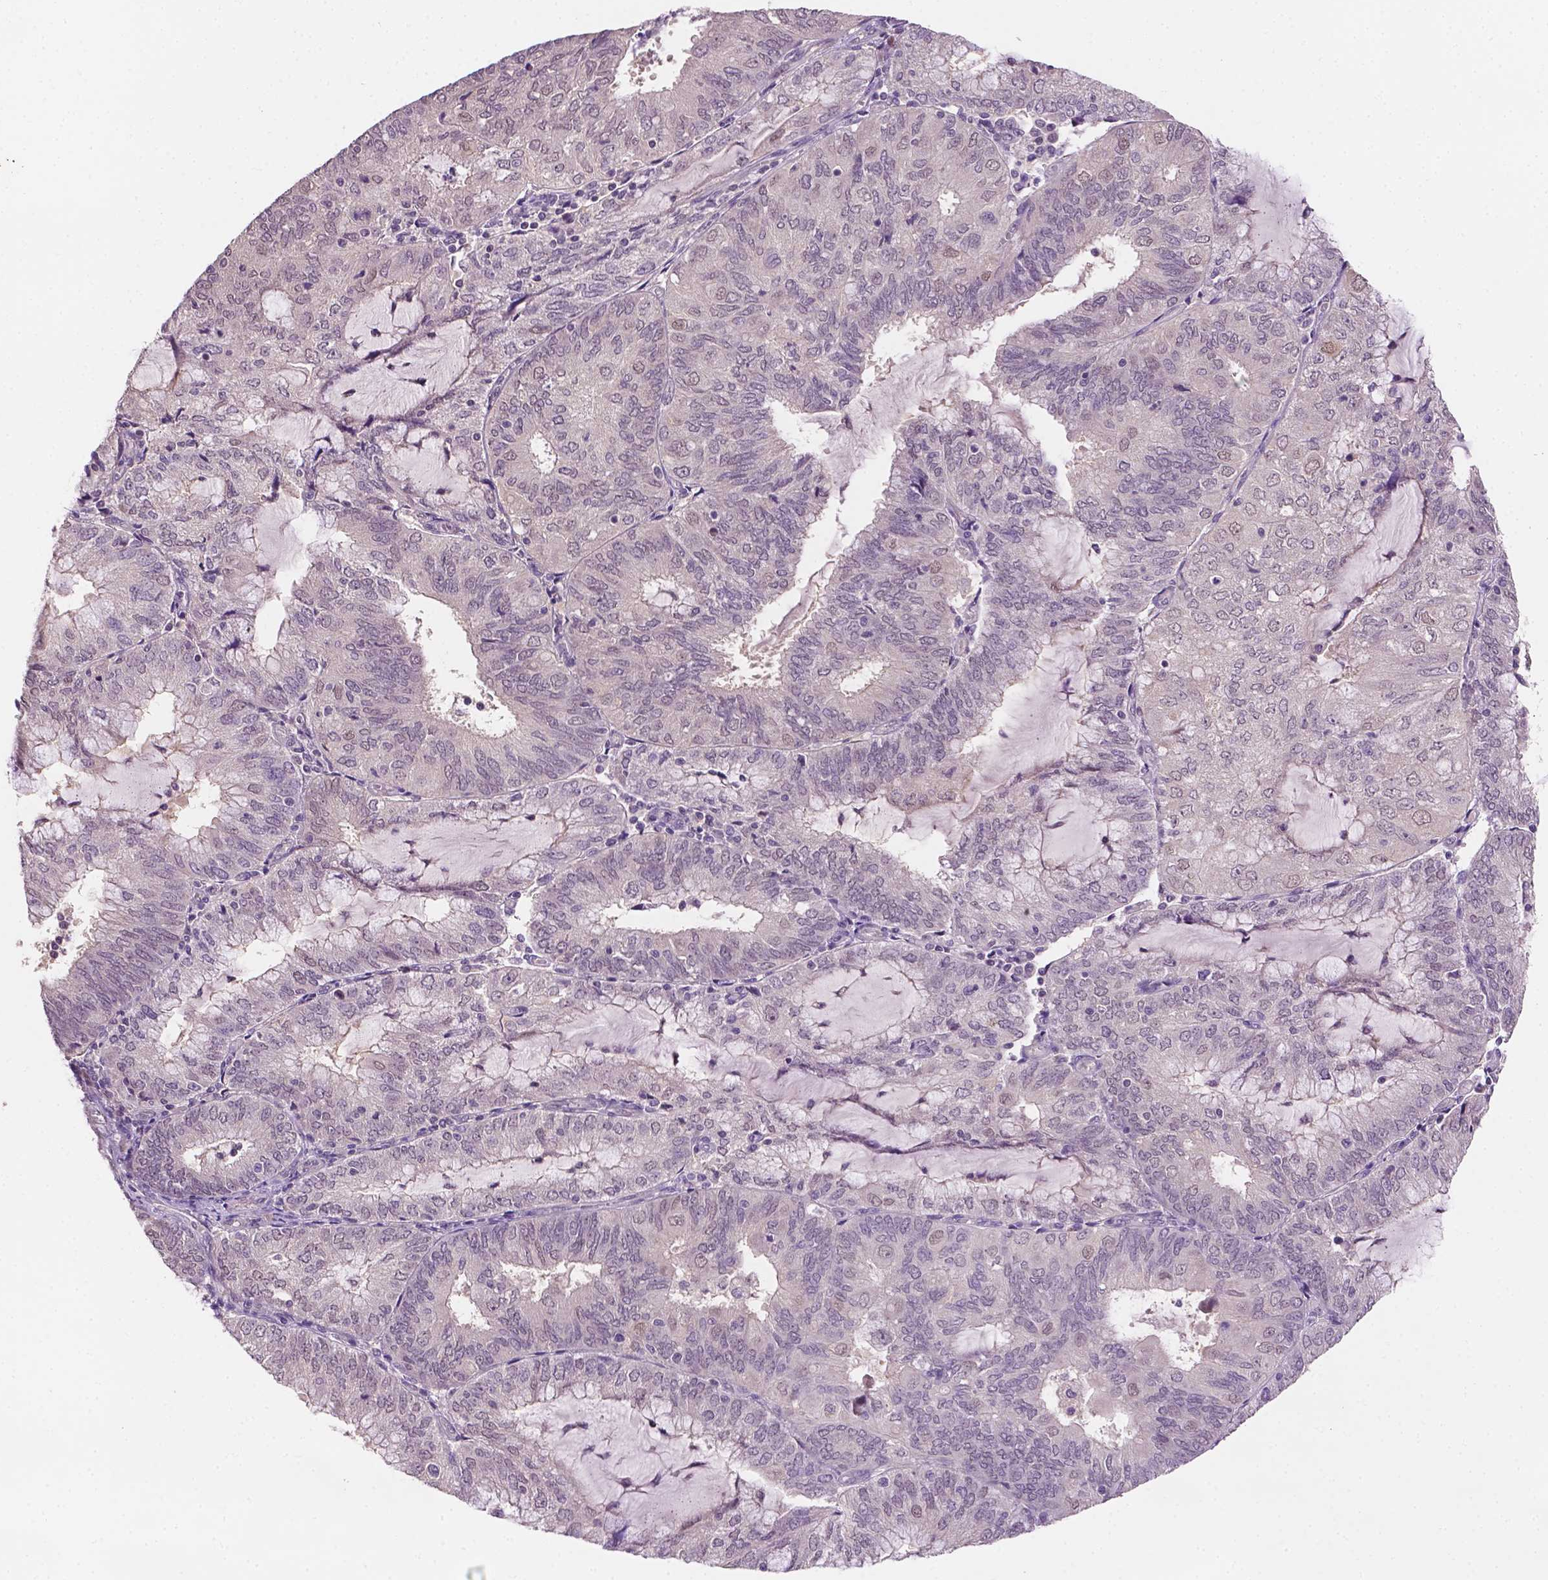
{"staining": {"intensity": "negative", "quantity": "none", "location": "none"}, "tissue": "endometrial cancer", "cell_type": "Tumor cells", "image_type": "cancer", "snomed": [{"axis": "morphology", "description": "Adenocarcinoma, NOS"}, {"axis": "topography", "description": "Endometrium"}], "caption": "The photomicrograph shows no staining of tumor cells in endometrial cancer (adenocarcinoma).", "gene": "MROH6", "patient": {"sex": "female", "age": 81}}